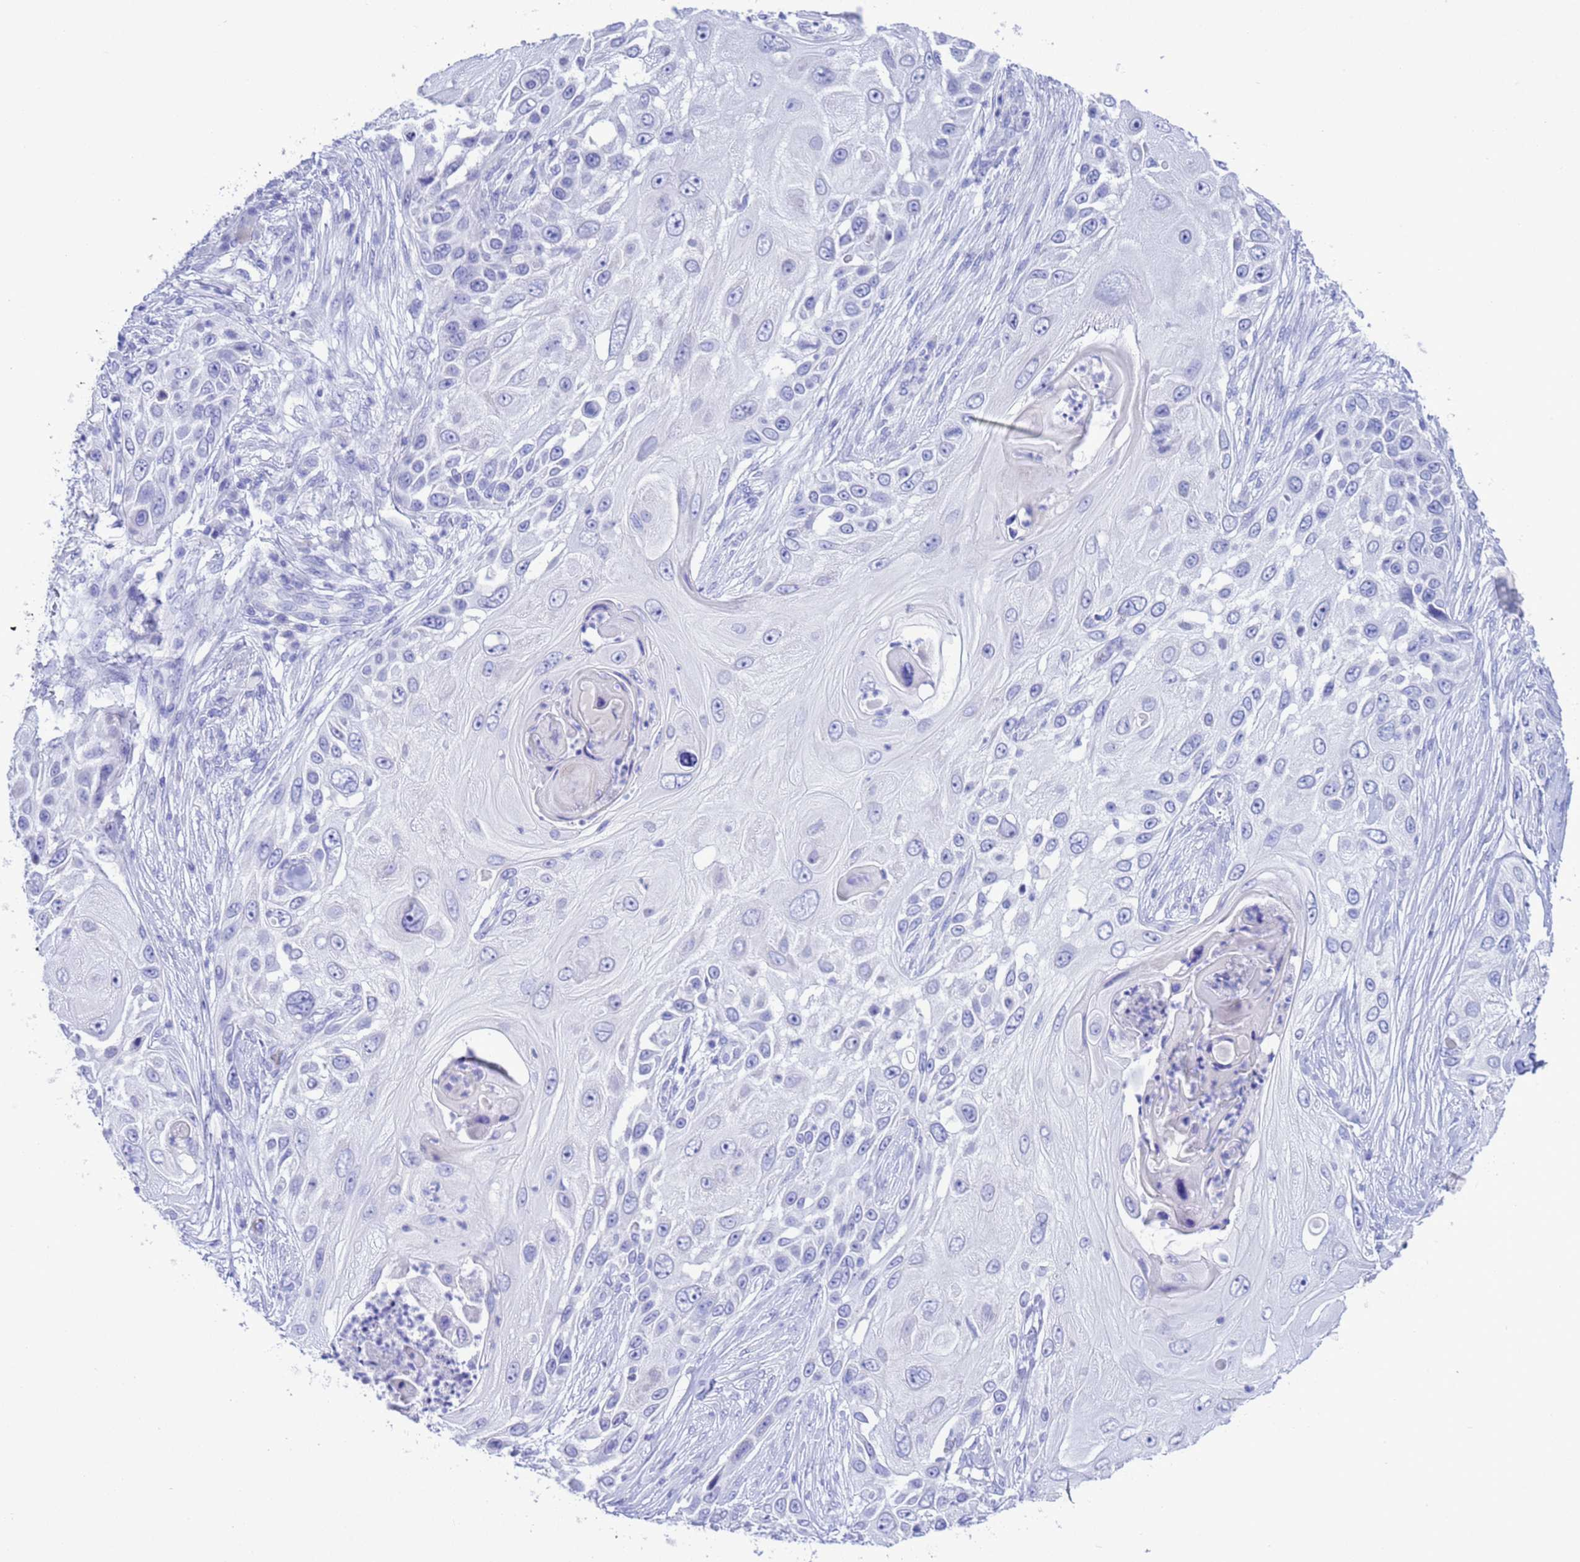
{"staining": {"intensity": "negative", "quantity": "none", "location": "none"}, "tissue": "skin cancer", "cell_type": "Tumor cells", "image_type": "cancer", "snomed": [{"axis": "morphology", "description": "Squamous cell carcinoma, NOS"}, {"axis": "topography", "description": "Skin"}], "caption": "An immunohistochemistry (IHC) histopathology image of skin cancer is shown. There is no staining in tumor cells of skin cancer.", "gene": "GSTM1", "patient": {"sex": "female", "age": 44}}